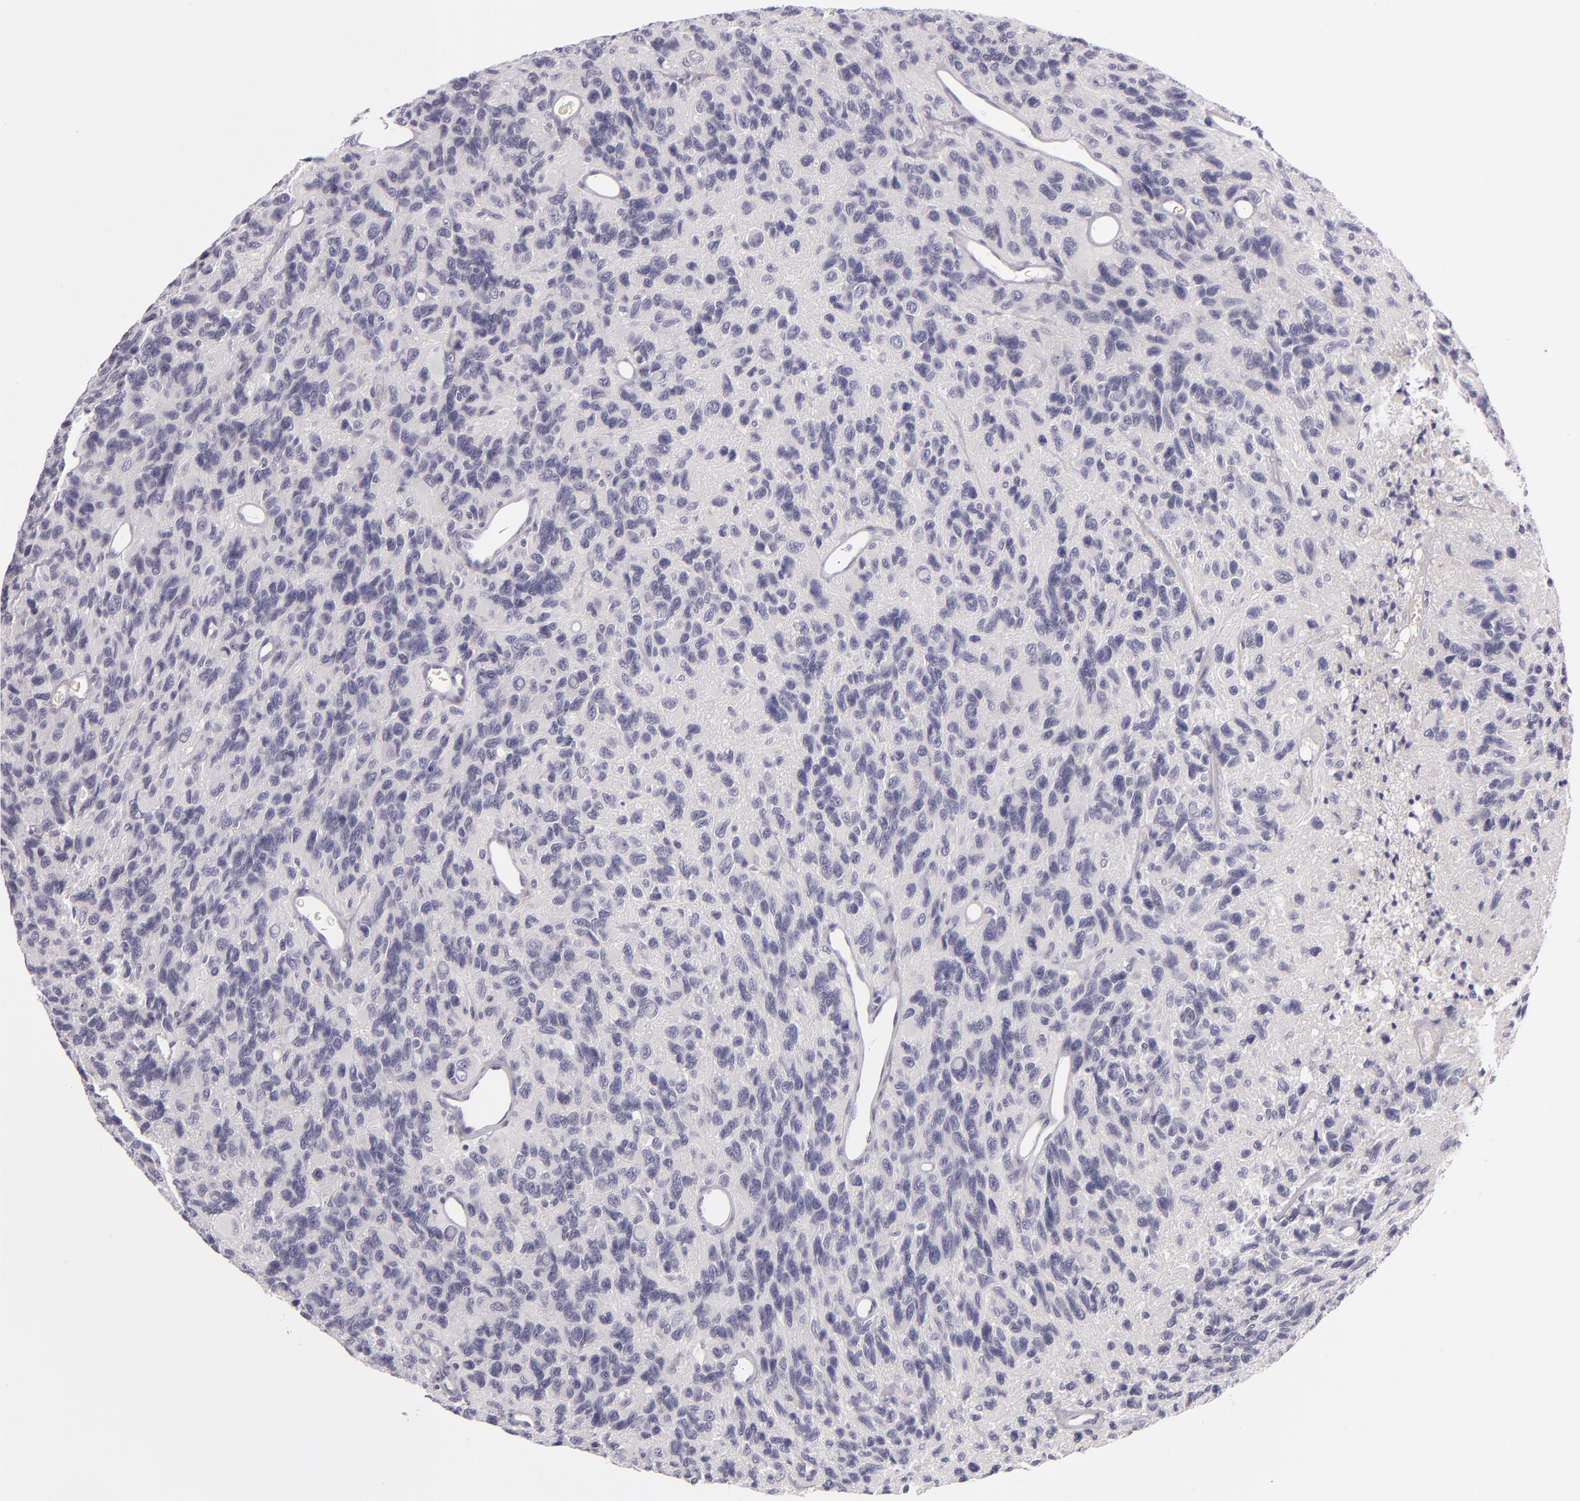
{"staining": {"intensity": "negative", "quantity": "none", "location": "none"}, "tissue": "glioma", "cell_type": "Tumor cells", "image_type": "cancer", "snomed": [{"axis": "morphology", "description": "Glioma, malignant, High grade"}, {"axis": "topography", "description": "Brain"}], "caption": "IHC of human glioma exhibits no expression in tumor cells.", "gene": "FAM181A", "patient": {"sex": "male", "age": 77}}